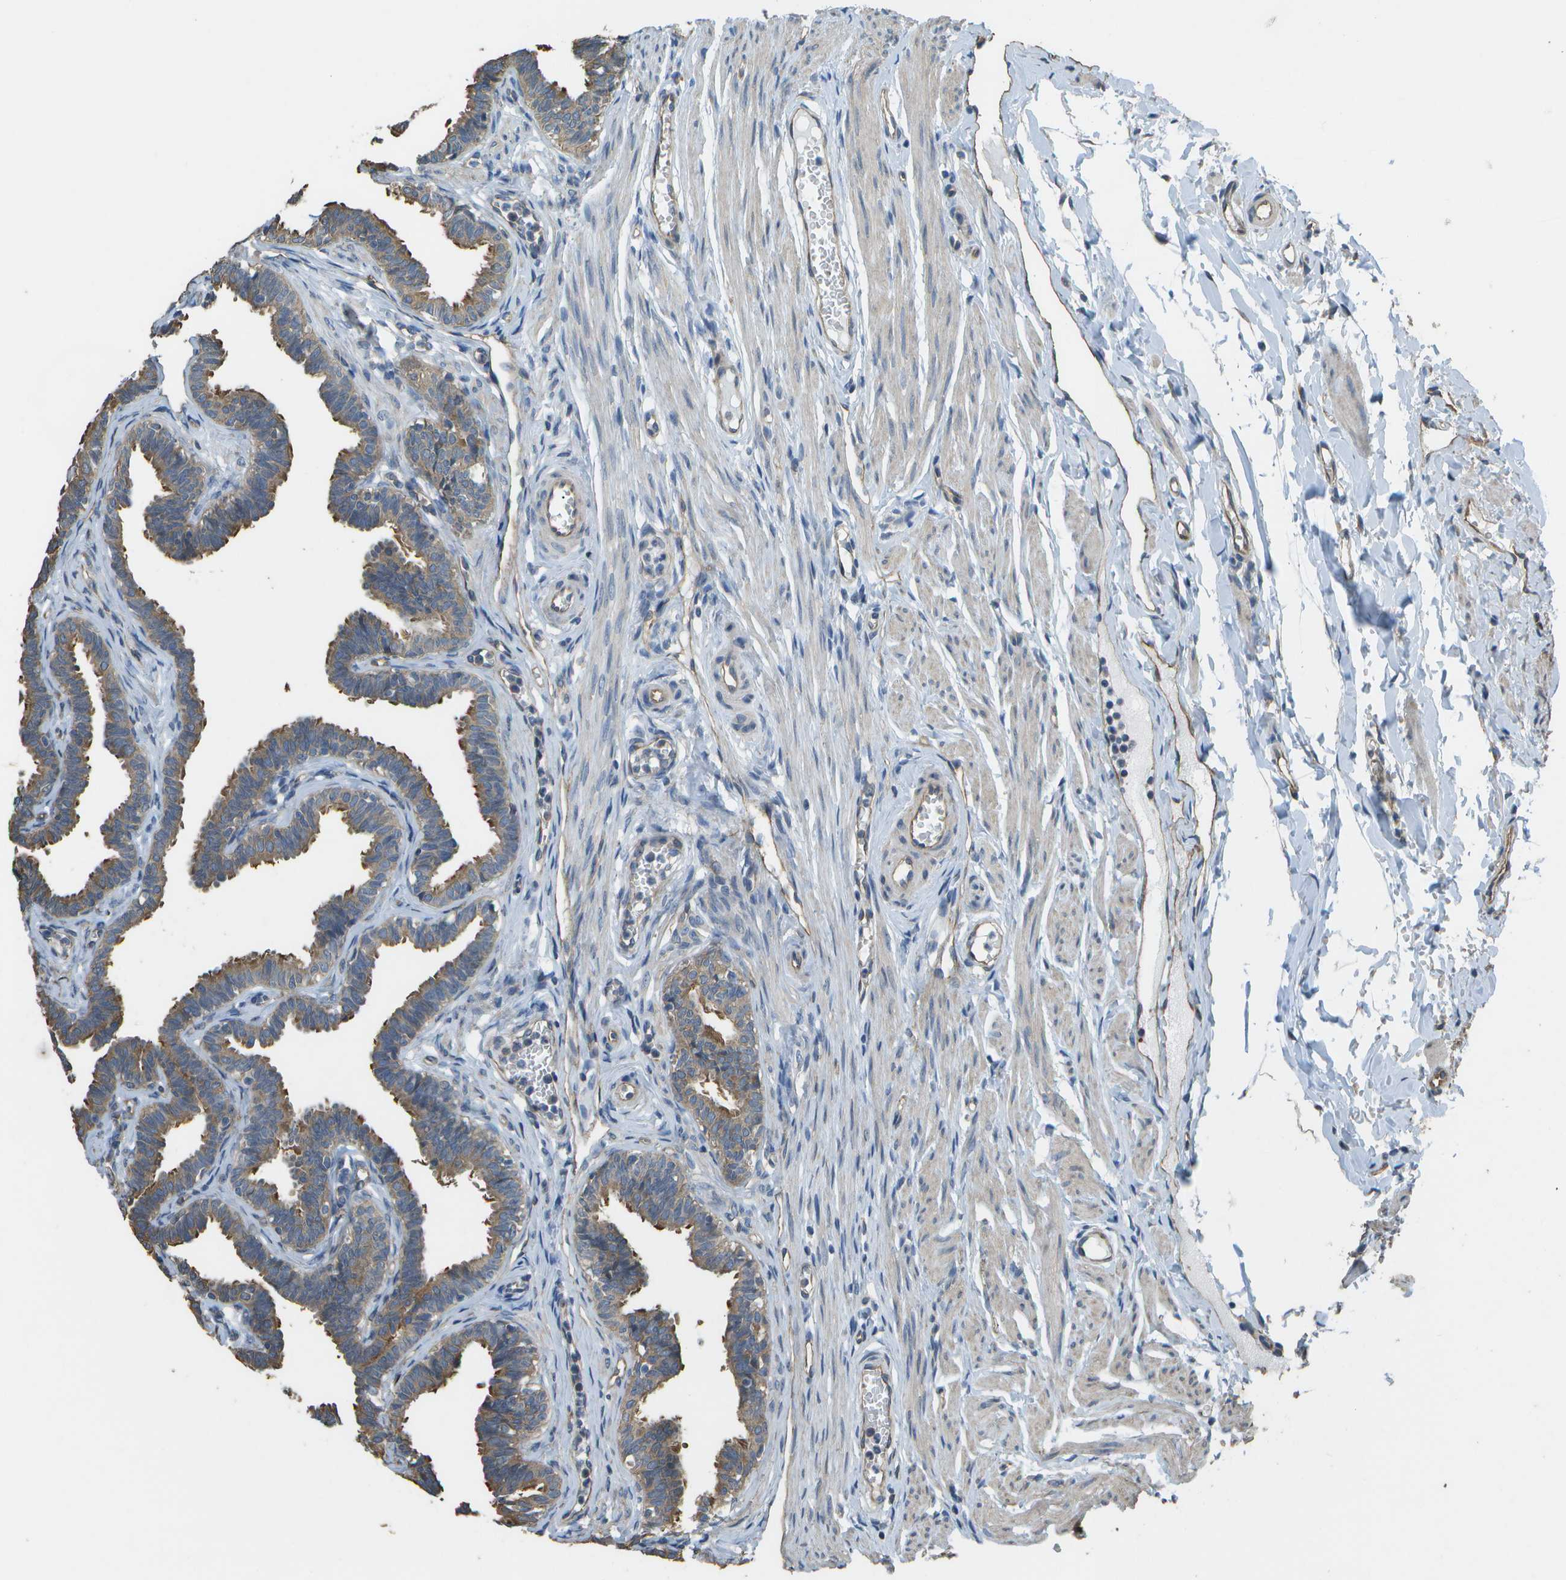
{"staining": {"intensity": "moderate", "quantity": "25%-75%", "location": "cytoplasmic/membranous"}, "tissue": "fallopian tube", "cell_type": "Glandular cells", "image_type": "normal", "snomed": [{"axis": "morphology", "description": "Normal tissue, NOS"}, {"axis": "topography", "description": "Fallopian tube"}, {"axis": "topography", "description": "Ovary"}], "caption": "This image displays immunohistochemistry (IHC) staining of benign fallopian tube, with medium moderate cytoplasmic/membranous positivity in about 25%-75% of glandular cells.", "gene": "CLNS1A", "patient": {"sex": "female", "age": 23}}